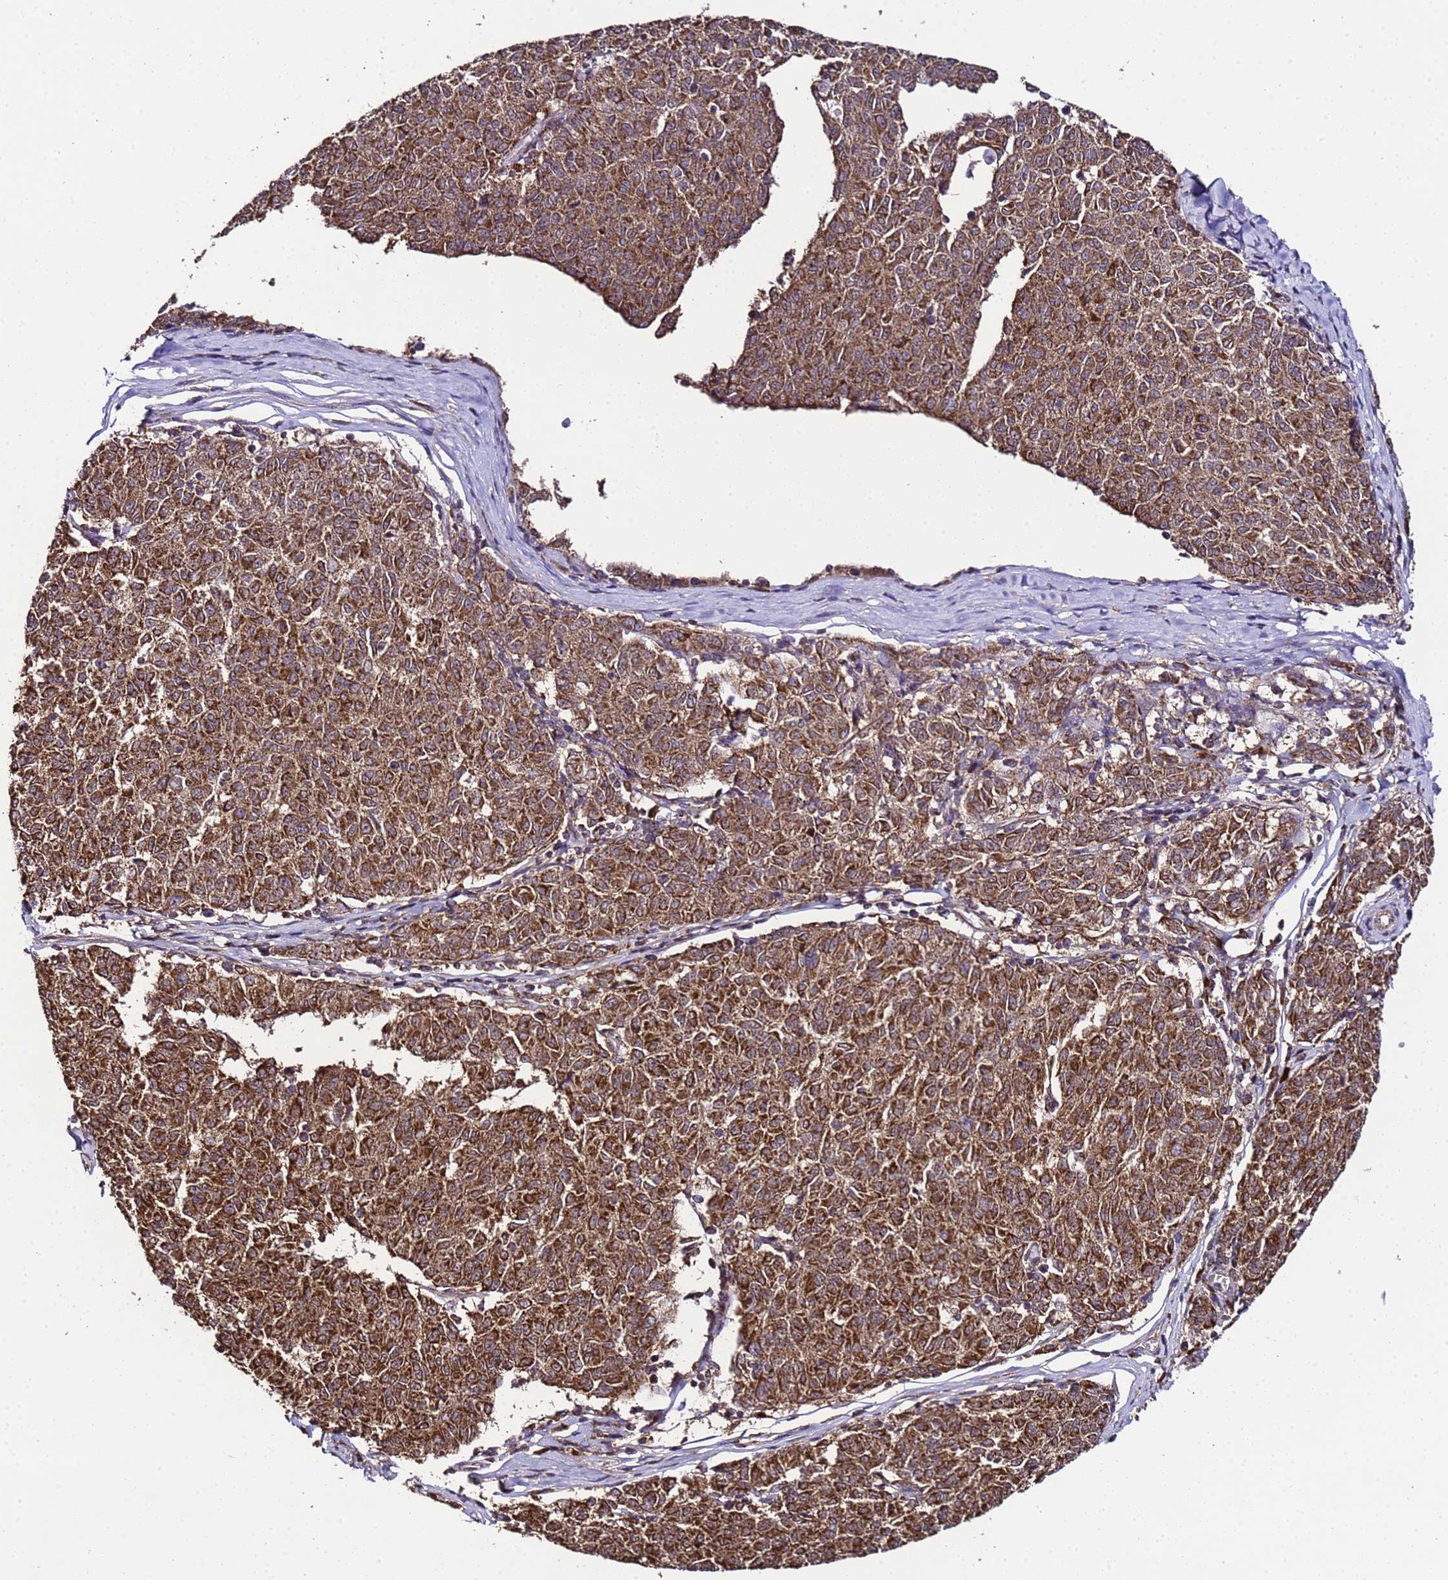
{"staining": {"intensity": "strong", "quantity": ">75%", "location": "cytoplasmic/membranous"}, "tissue": "melanoma", "cell_type": "Tumor cells", "image_type": "cancer", "snomed": [{"axis": "morphology", "description": "Malignant melanoma, NOS"}, {"axis": "topography", "description": "Skin"}], "caption": "About >75% of tumor cells in melanoma show strong cytoplasmic/membranous protein expression as visualized by brown immunohistochemical staining.", "gene": "HSPBAP1", "patient": {"sex": "female", "age": 72}}